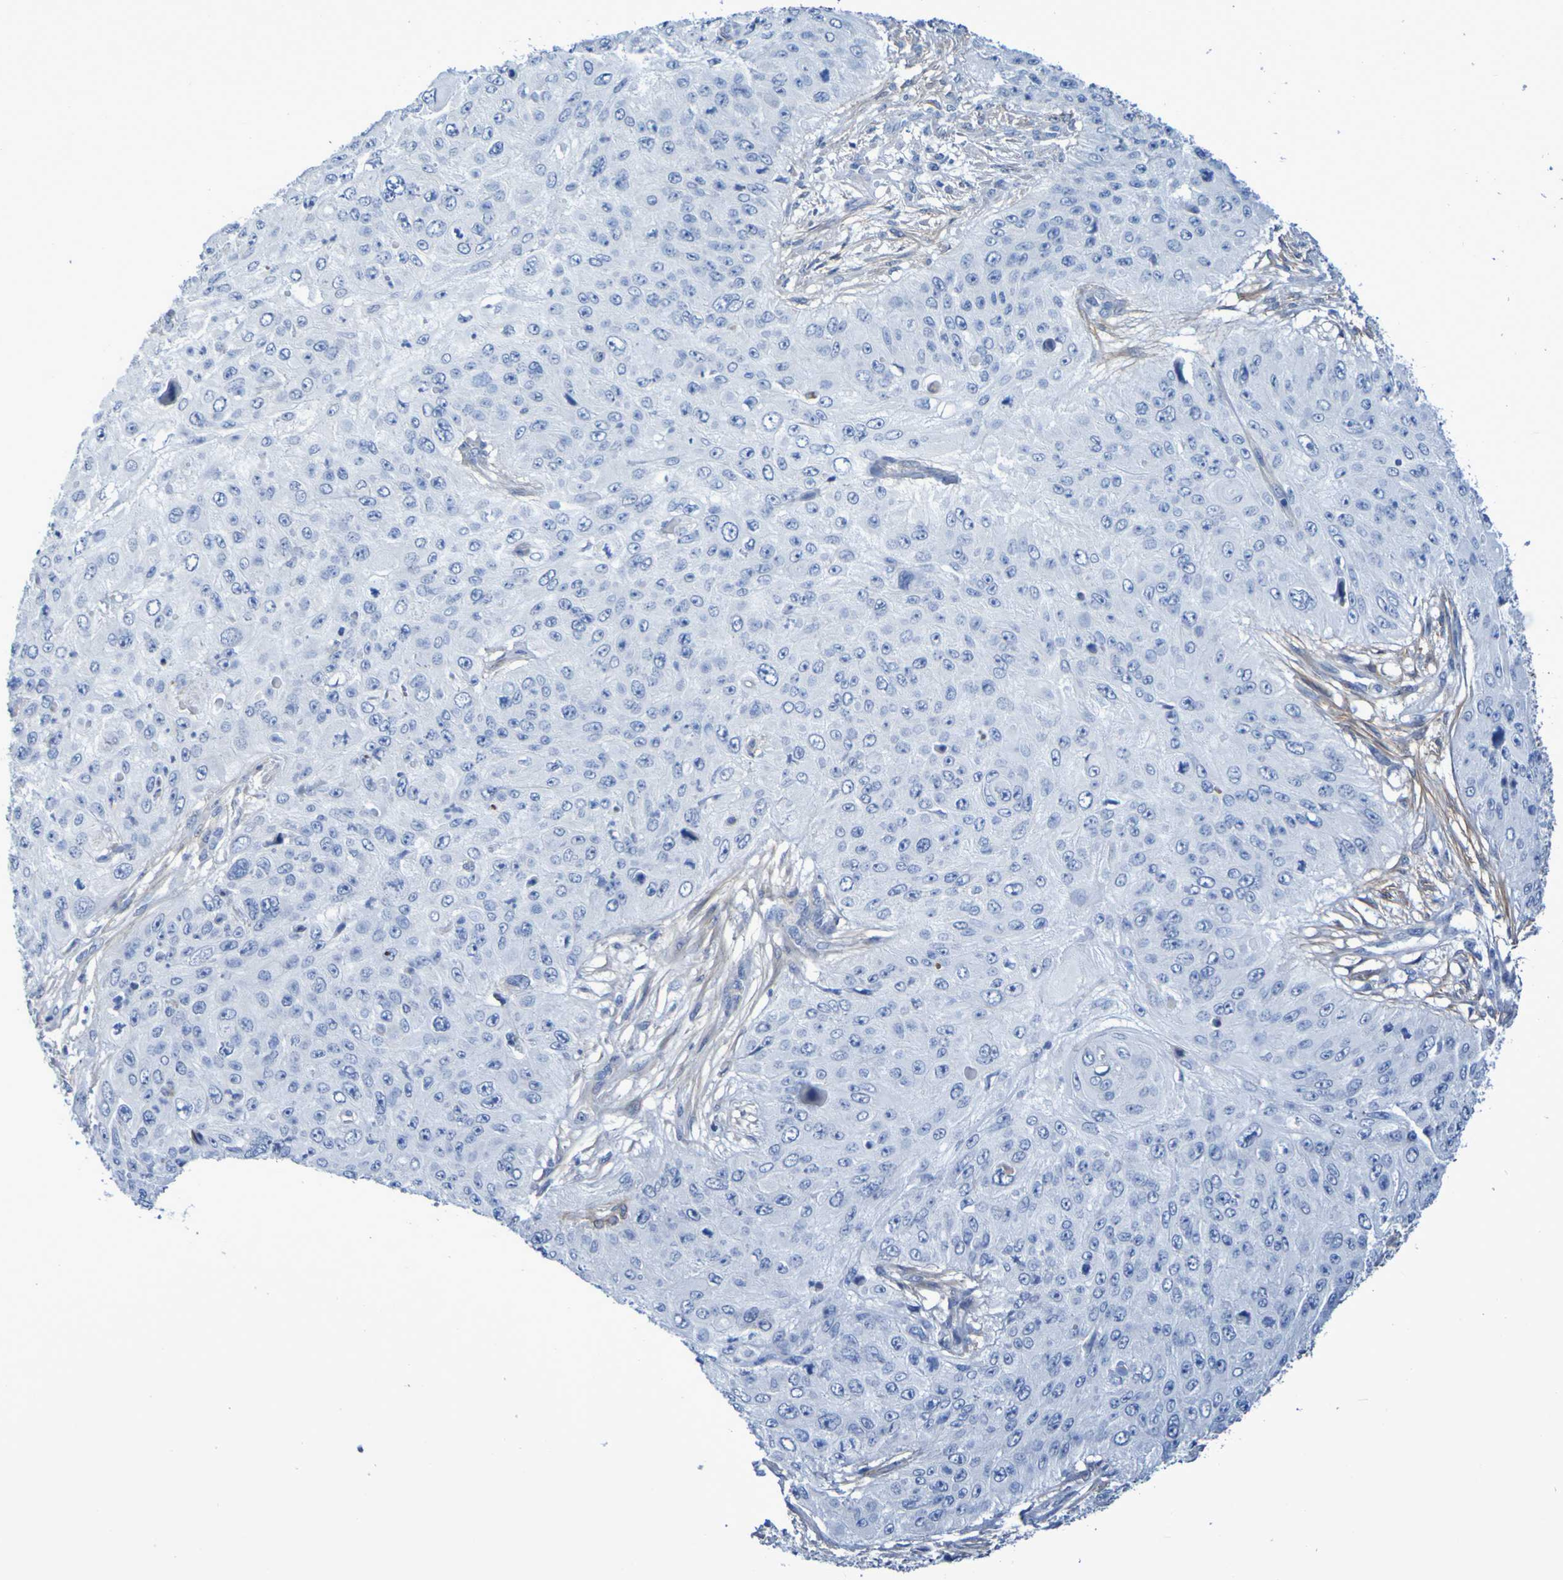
{"staining": {"intensity": "negative", "quantity": "none", "location": "none"}, "tissue": "skin cancer", "cell_type": "Tumor cells", "image_type": "cancer", "snomed": [{"axis": "morphology", "description": "Squamous cell carcinoma, NOS"}, {"axis": "topography", "description": "Skin"}], "caption": "Immunohistochemistry (IHC) image of neoplastic tissue: human skin cancer (squamous cell carcinoma) stained with DAB displays no significant protein expression in tumor cells.", "gene": "LPP", "patient": {"sex": "female", "age": 80}}